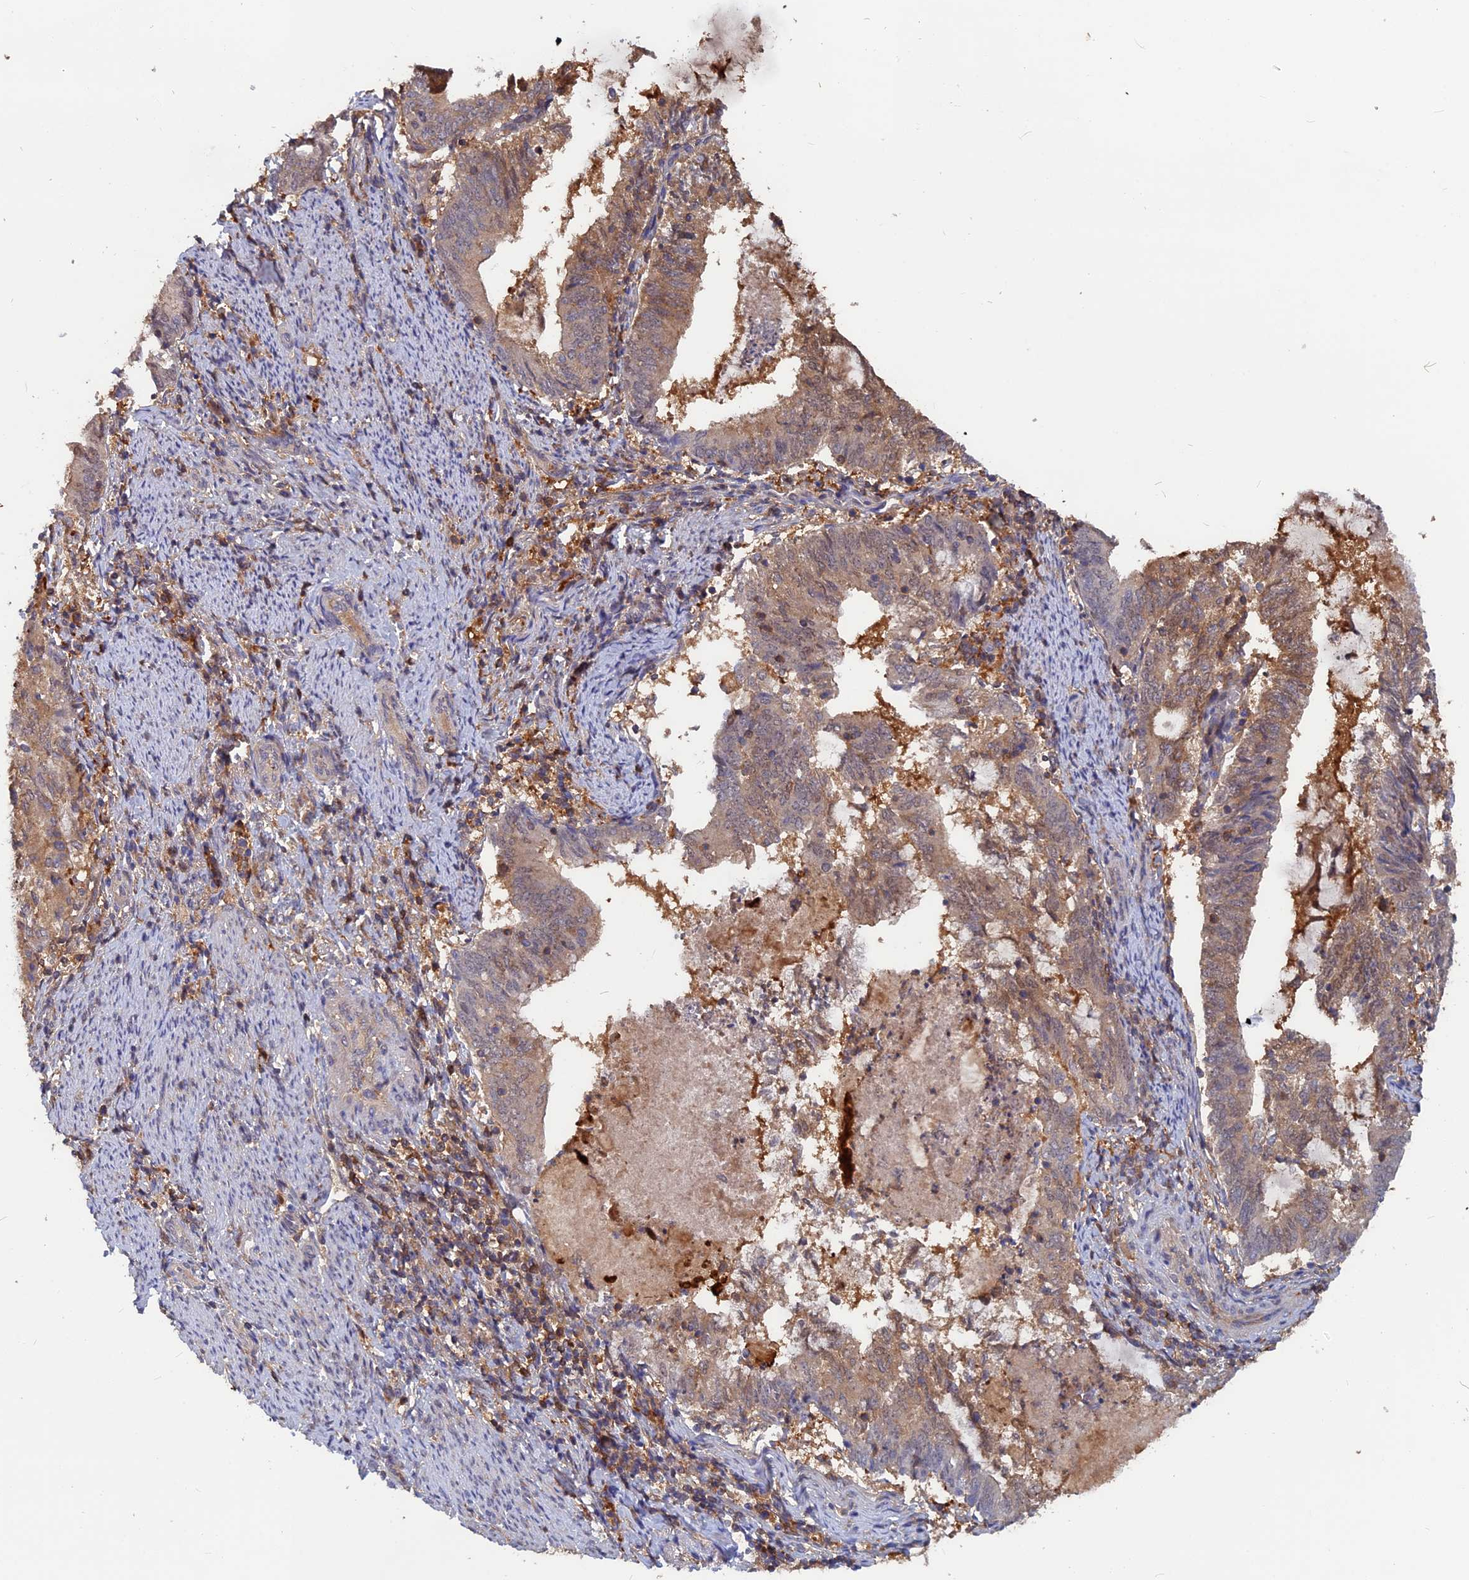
{"staining": {"intensity": "weak", "quantity": "25%-75%", "location": "cytoplasmic/membranous"}, "tissue": "endometrial cancer", "cell_type": "Tumor cells", "image_type": "cancer", "snomed": [{"axis": "morphology", "description": "Adenocarcinoma, NOS"}, {"axis": "topography", "description": "Endometrium"}], "caption": "DAB (3,3'-diaminobenzidine) immunohistochemical staining of human endometrial cancer (adenocarcinoma) shows weak cytoplasmic/membranous protein staining in about 25%-75% of tumor cells. The staining was performed using DAB to visualize the protein expression in brown, while the nuclei were stained in blue with hematoxylin (Magnification: 20x).", "gene": "BLVRA", "patient": {"sex": "female", "age": 80}}